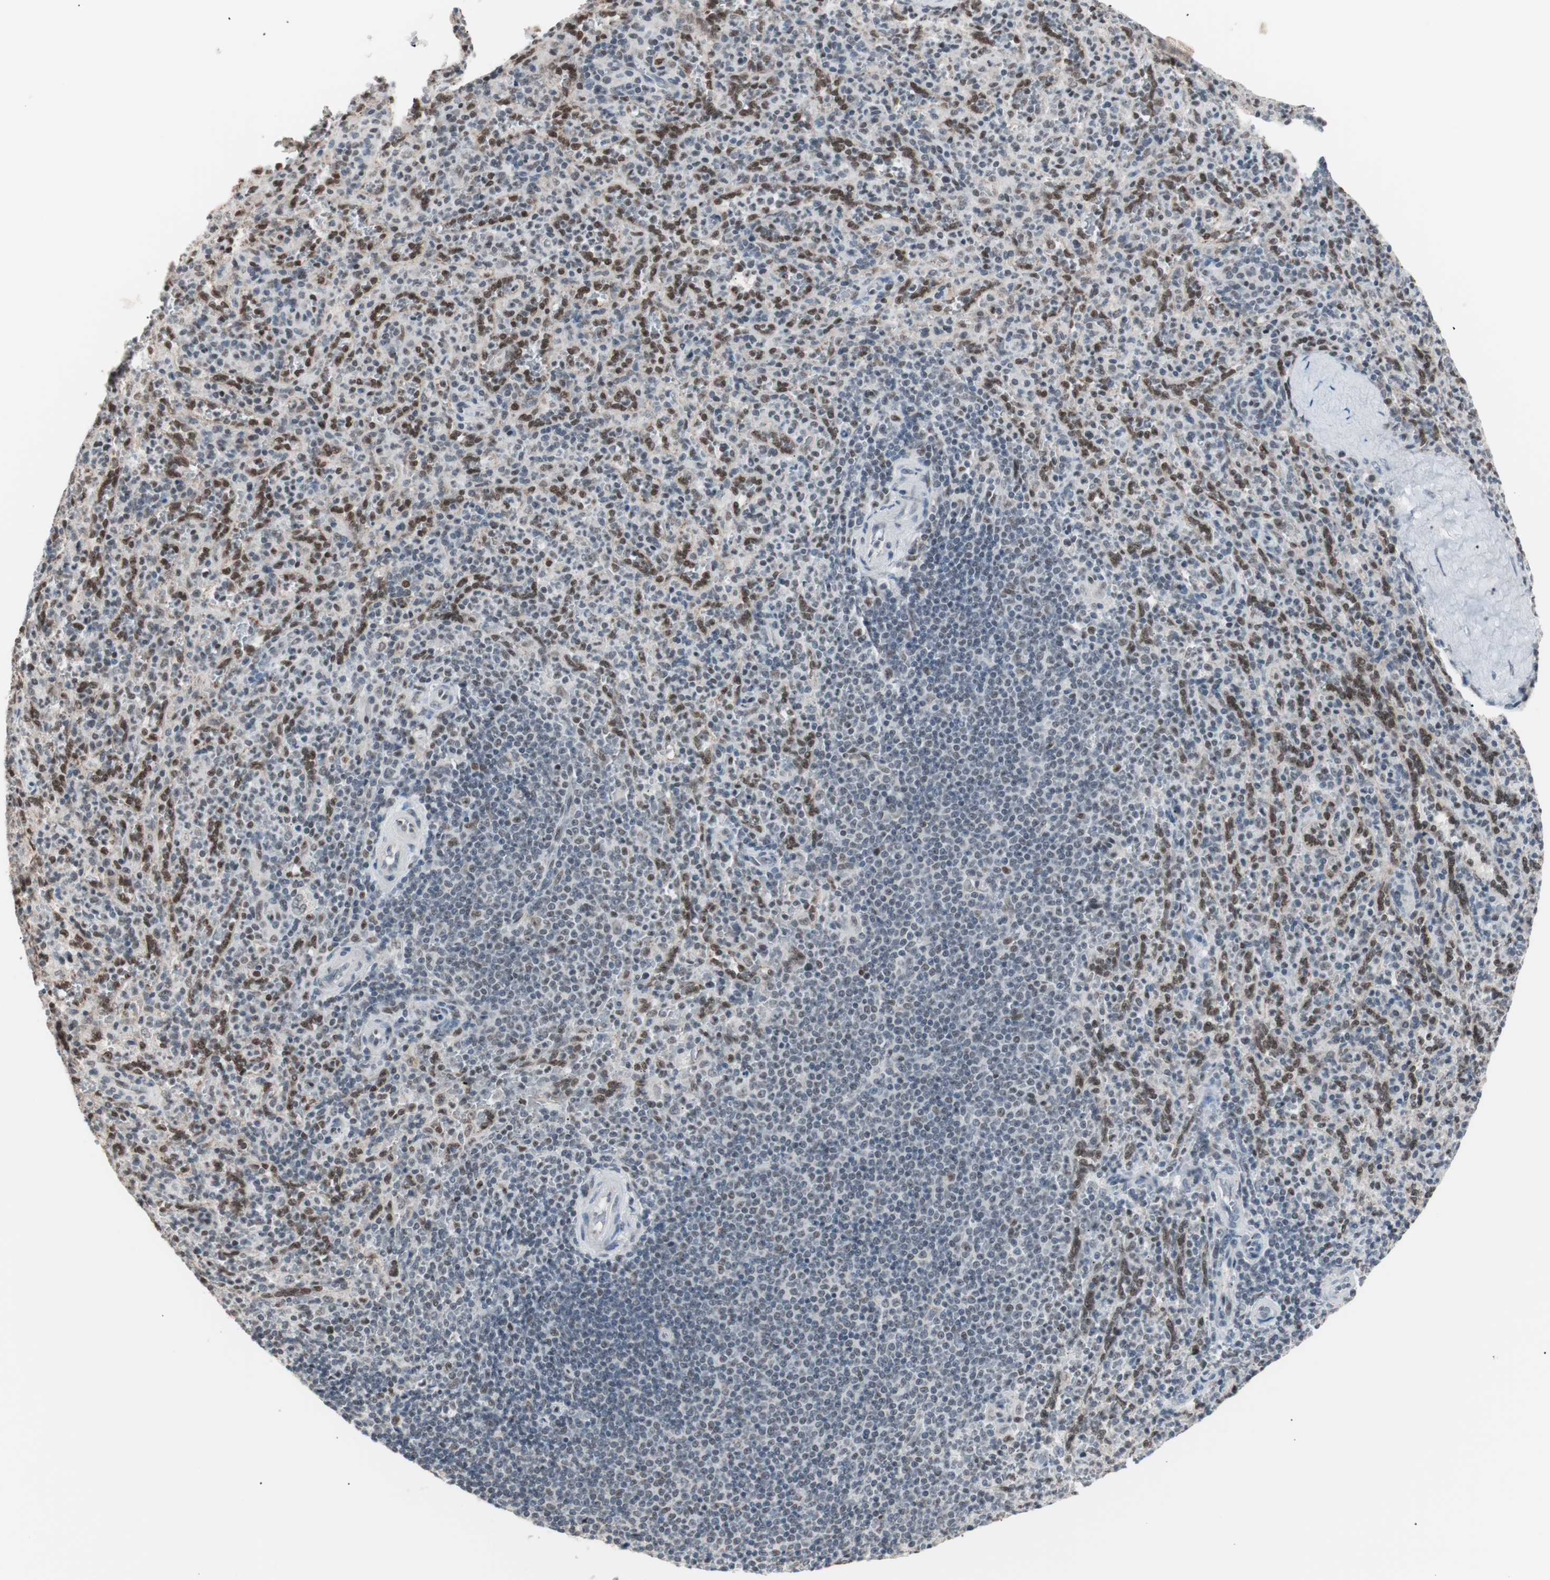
{"staining": {"intensity": "moderate", "quantity": "25%-75%", "location": "nuclear"}, "tissue": "spleen", "cell_type": "Cells in red pulp", "image_type": "normal", "snomed": [{"axis": "morphology", "description": "Normal tissue, NOS"}, {"axis": "topography", "description": "Spleen"}], "caption": "A medium amount of moderate nuclear staining is present in about 25%-75% of cells in red pulp in benign spleen.", "gene": "LIG3", "patient": {"sex": "male", "age": 36}}